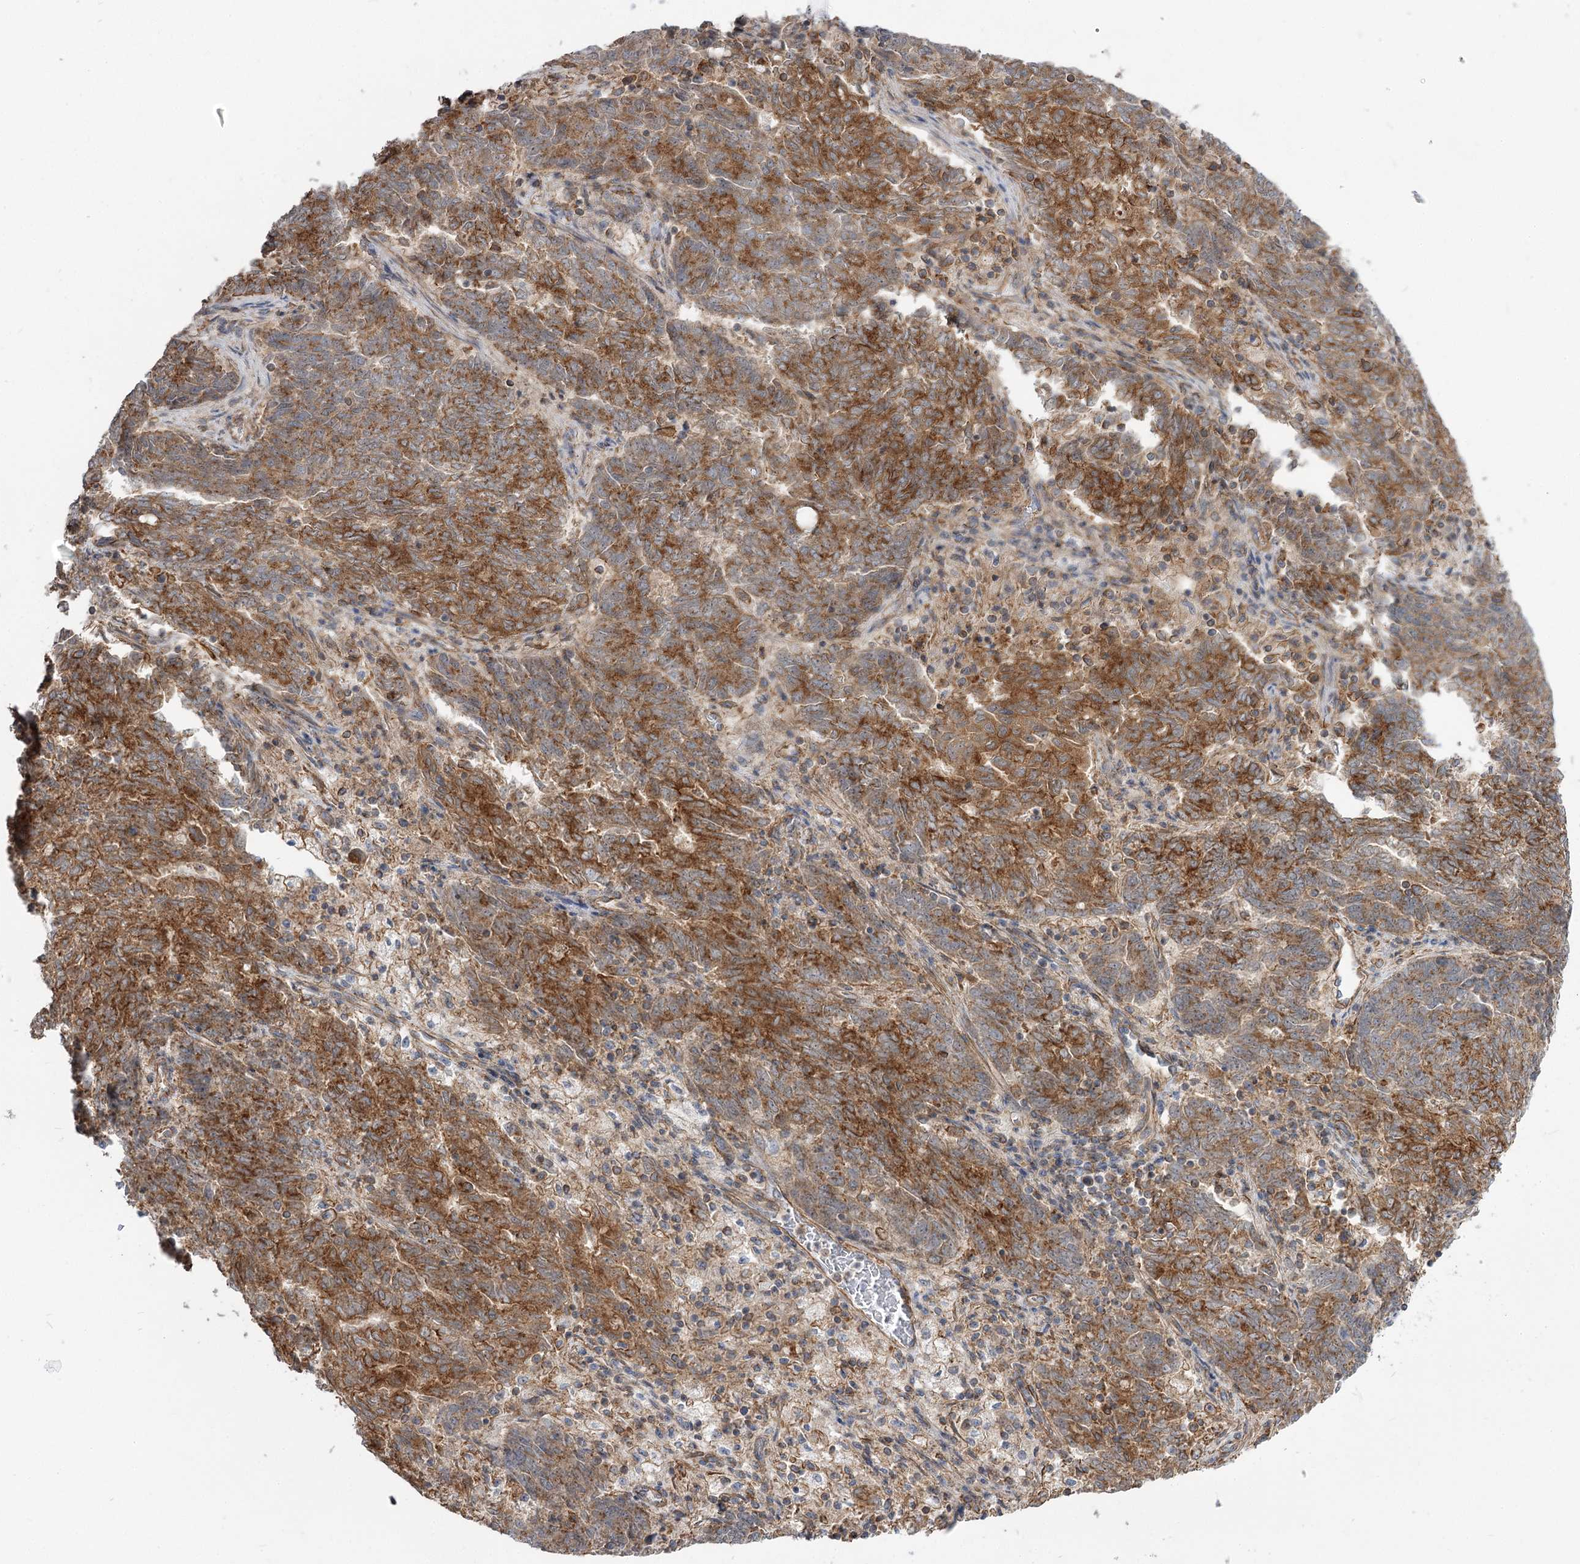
{"staining": {"intensity": "moderate", "quantity": ">75%", "location": "cytoplasmic/membranous"}, "tissue": "endometrial cancer", "cell_type": "Tumor cells", "image_type": "cancer", "snomed": [{"axis": "morphology", "description": "Adenocarcinoma, NOS"}, {"axis": "topography", "description": "Endometrium"}], "caption": "Immunohistochemistry (IHC) histopathology image of adenocarcinoma (endometrial) stained for a protein (brown), which exhibits medium levels of moderate cytoplasmic/membranous staining in approximately >75% of tumor cells.", "gene": "SH3BP5L", "patient": {"sex": "female", "age": 80}}